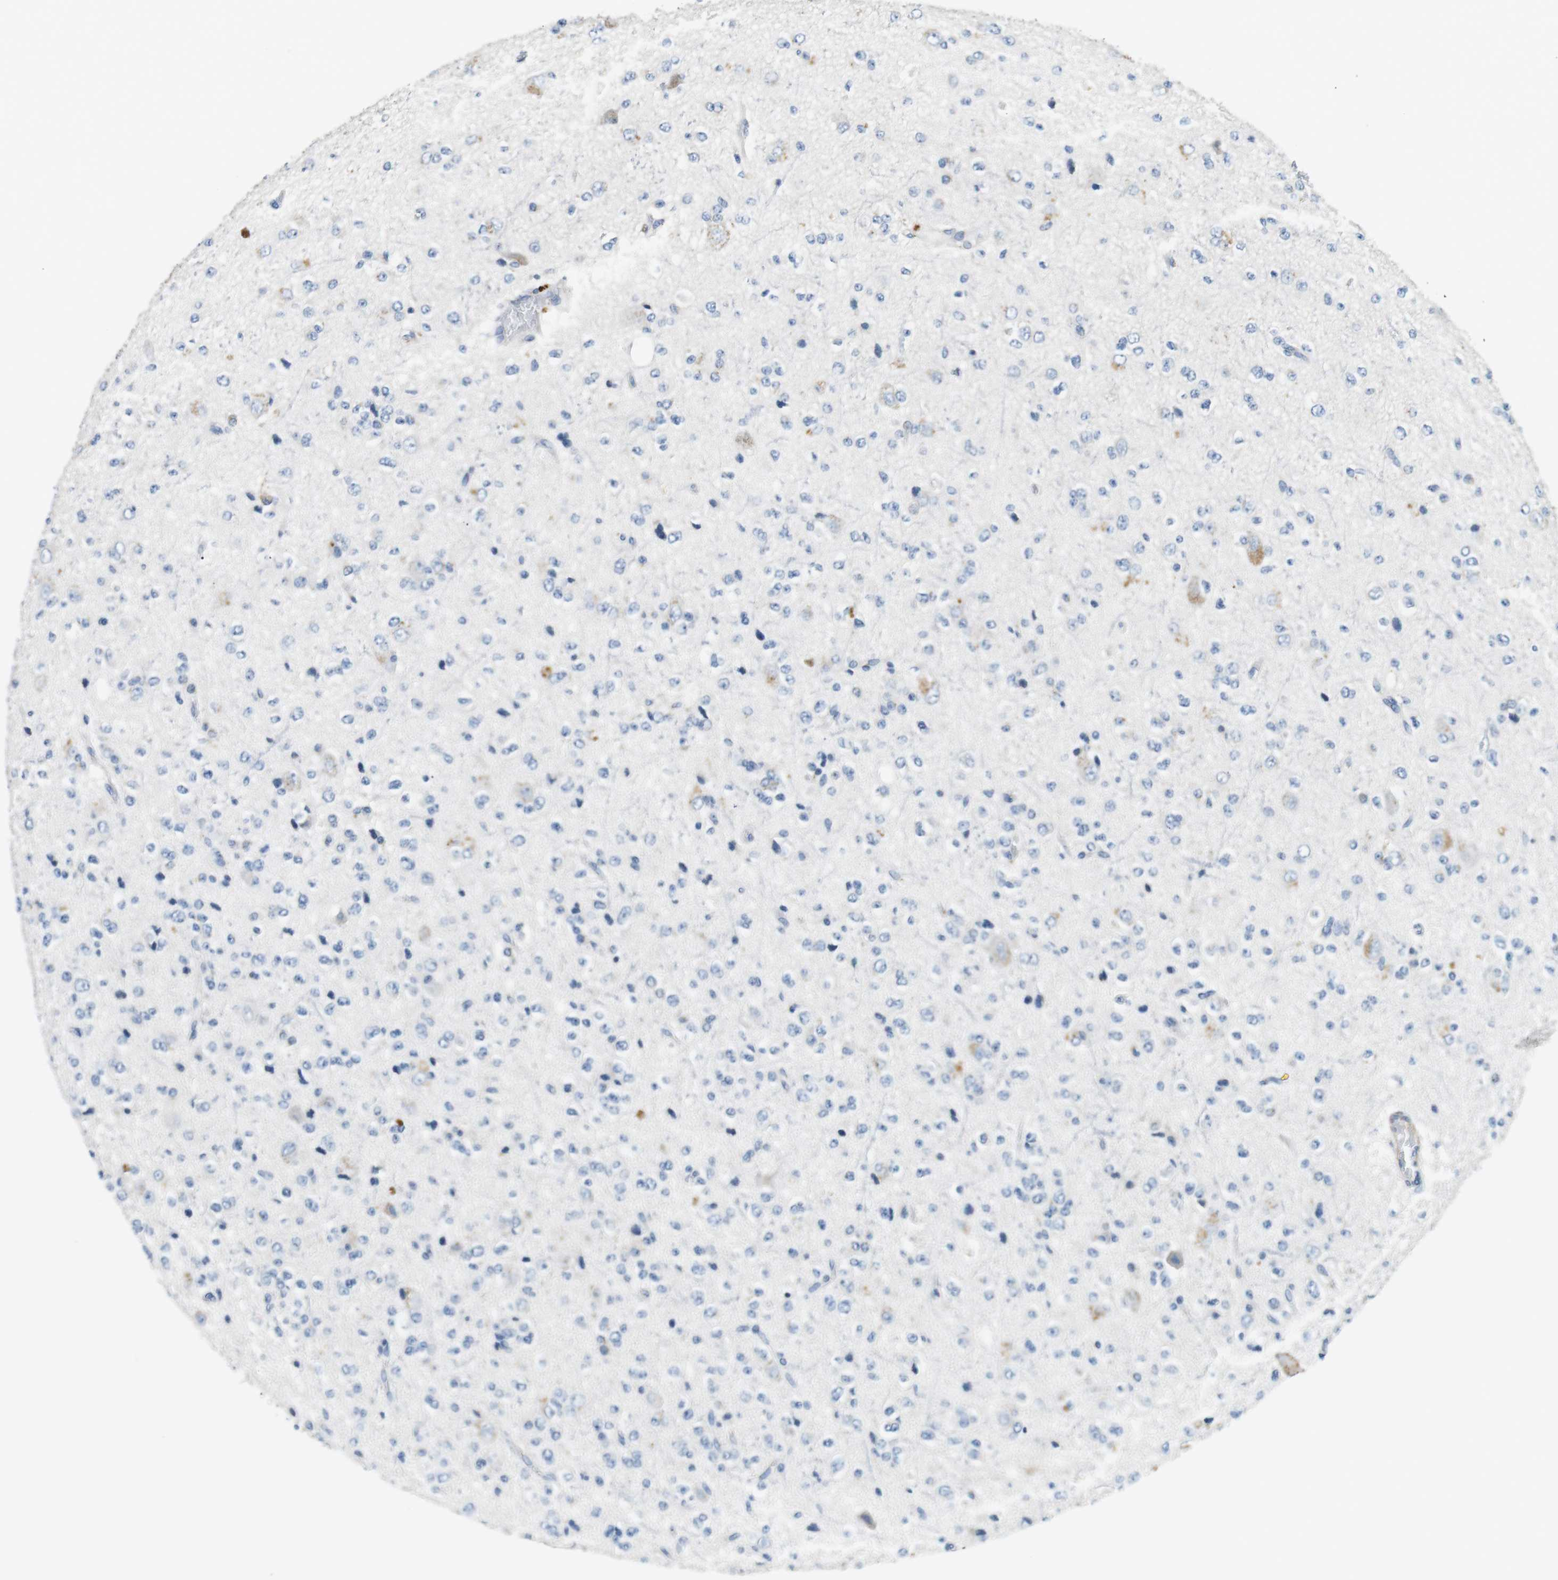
{"staining": {"intensity": "negative", "quantity": "none", "location": "none"}, "tissue": "glioma", "cell_type": "Tumor cells", "image_type": "cancer", "snomed": [{"axis": "morphology", "description": "Glioma, malignant, High grade"}, {"axis": "topography", "description": "pancreas cauda"}], "caption": "High power microscopy image of an IHC micrograph of malignant glioma (high-grade), revealing no significant staining in tumor cells. The staining was performed using DAB to visualize the protein expression in brown, while the nuclei were stained in blue with hematoxylin (Magnification: 20x).", "gene": "UNC5CL", "patient": {"sex": "male", "age": 60}}